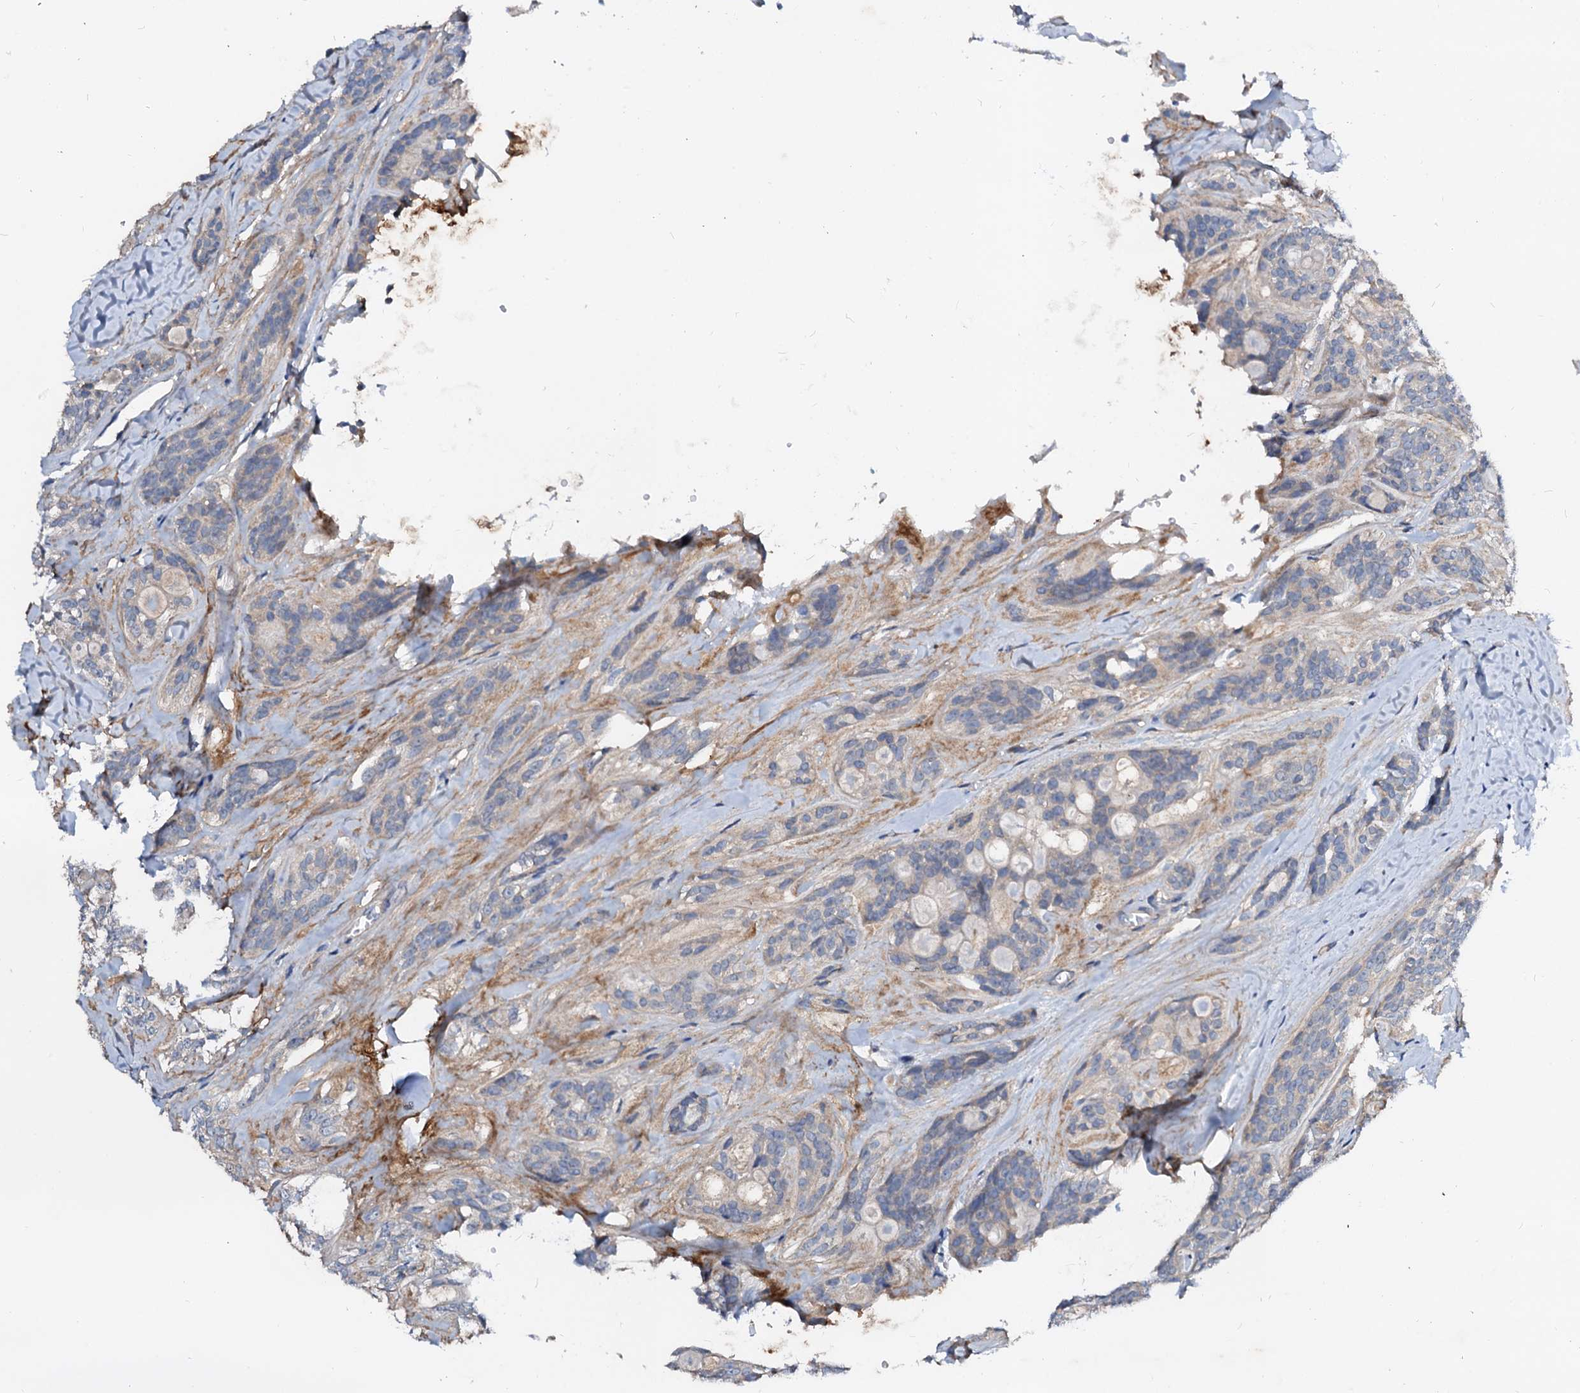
{"staining": {"intensity": "negative", "quantity": "none", "location": "none"}, "tissue": "head and neck cancer", "cell_type": "Tumor cells", "image_type": "cancer", "snomed": [{"axis": "morphology", "description": "Adenocarcinoma, NOS"}, {"axis": "topography", "description": "Head-Neck"}], "caption": "Photomicrograph shows no significant protein positivity in tumor cells of head and neck cancer.", "gene": "FIBIN", "patient": {"sex": "male", "age": 66}}